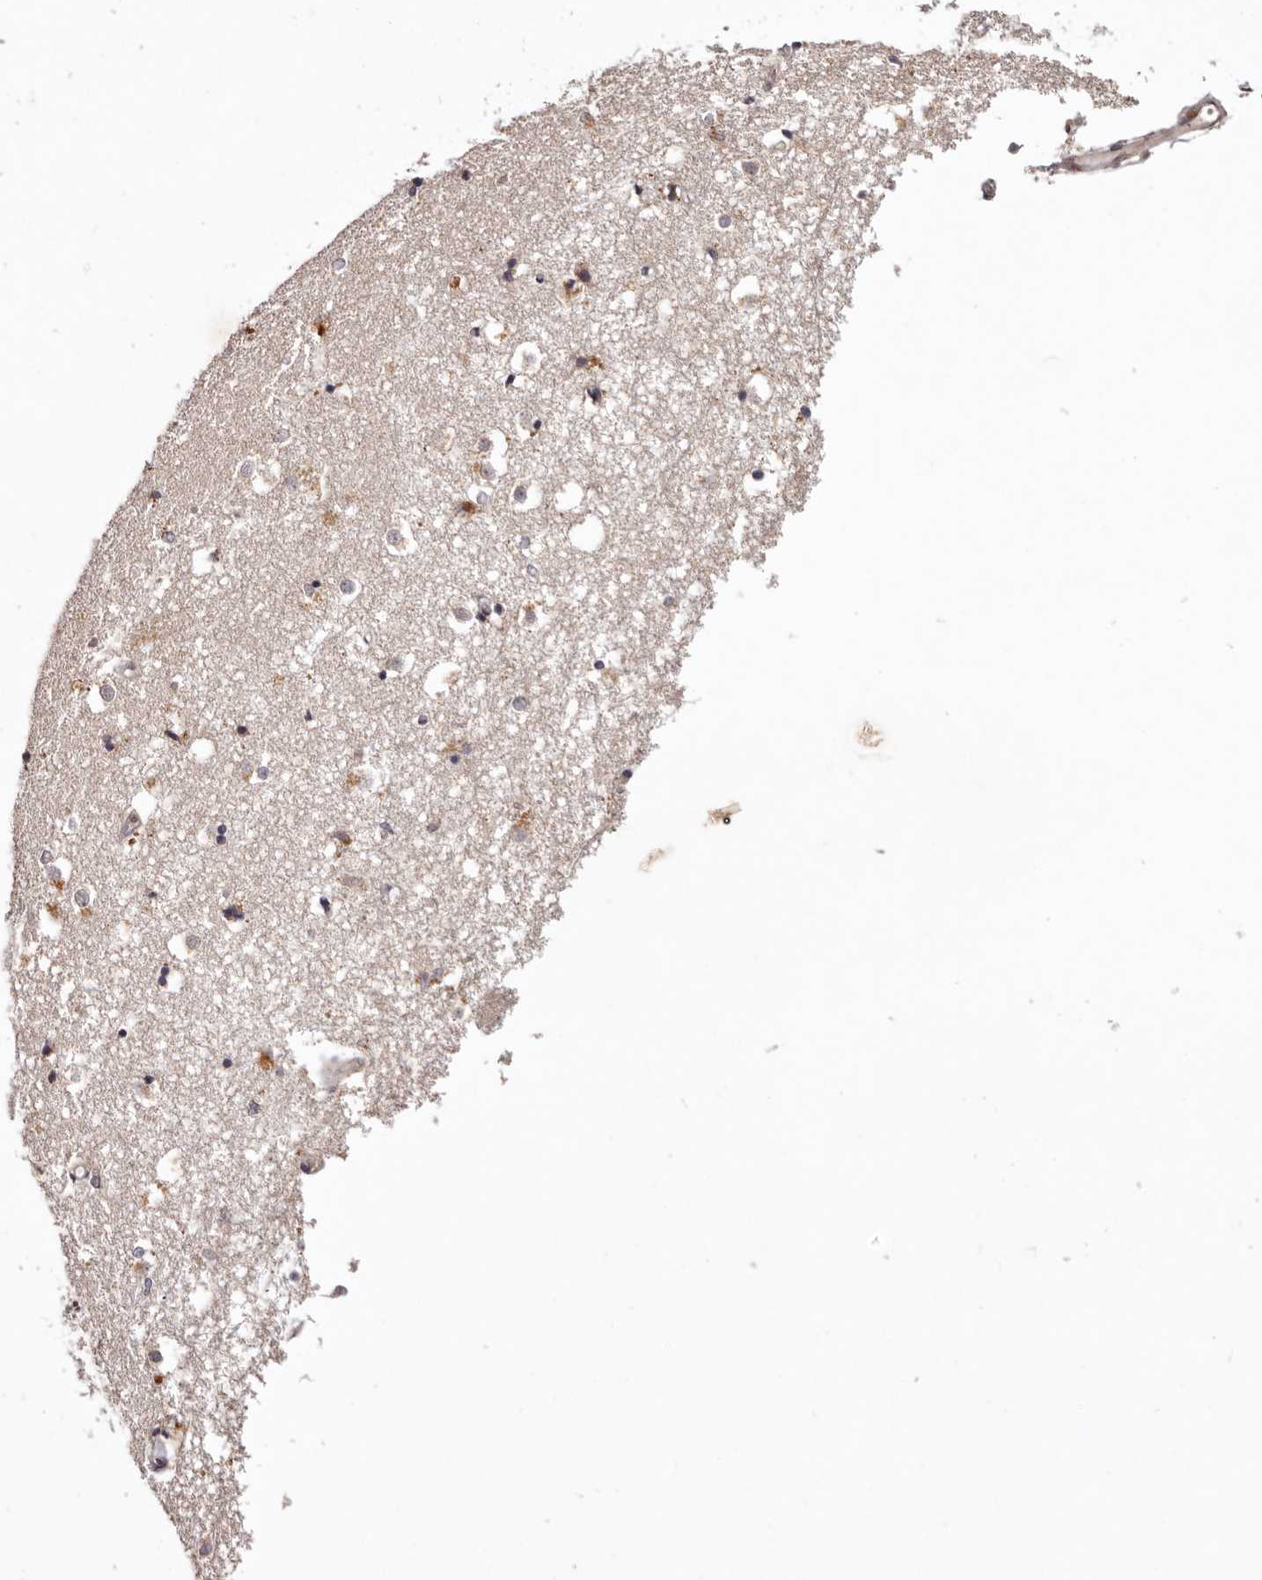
{"staining": {"intensity": "moderate", "quantity": "<25%", "location": "cytoplasmic/membranous"}, "tissue": "caudate", "cell_type": "Glial cells", "image_type": "normal", "snomed": [{"axis": "morphology", "description": "Normal tissue, NOS"}, {"axis": "topography", "description": "Lateral ventricle wall"}], "caption": "IHC of unremarkable human caudate exhibits low levels of moderate cytoplasmic/membranous positivity in about <25% of glial cells. Using DAB (brown) and hematoxylin (blue) stains, captured at high magnification using brightfield microscopy.", "gene": "NOTCH1", "patient": {"sex": "male", "age": 45}}